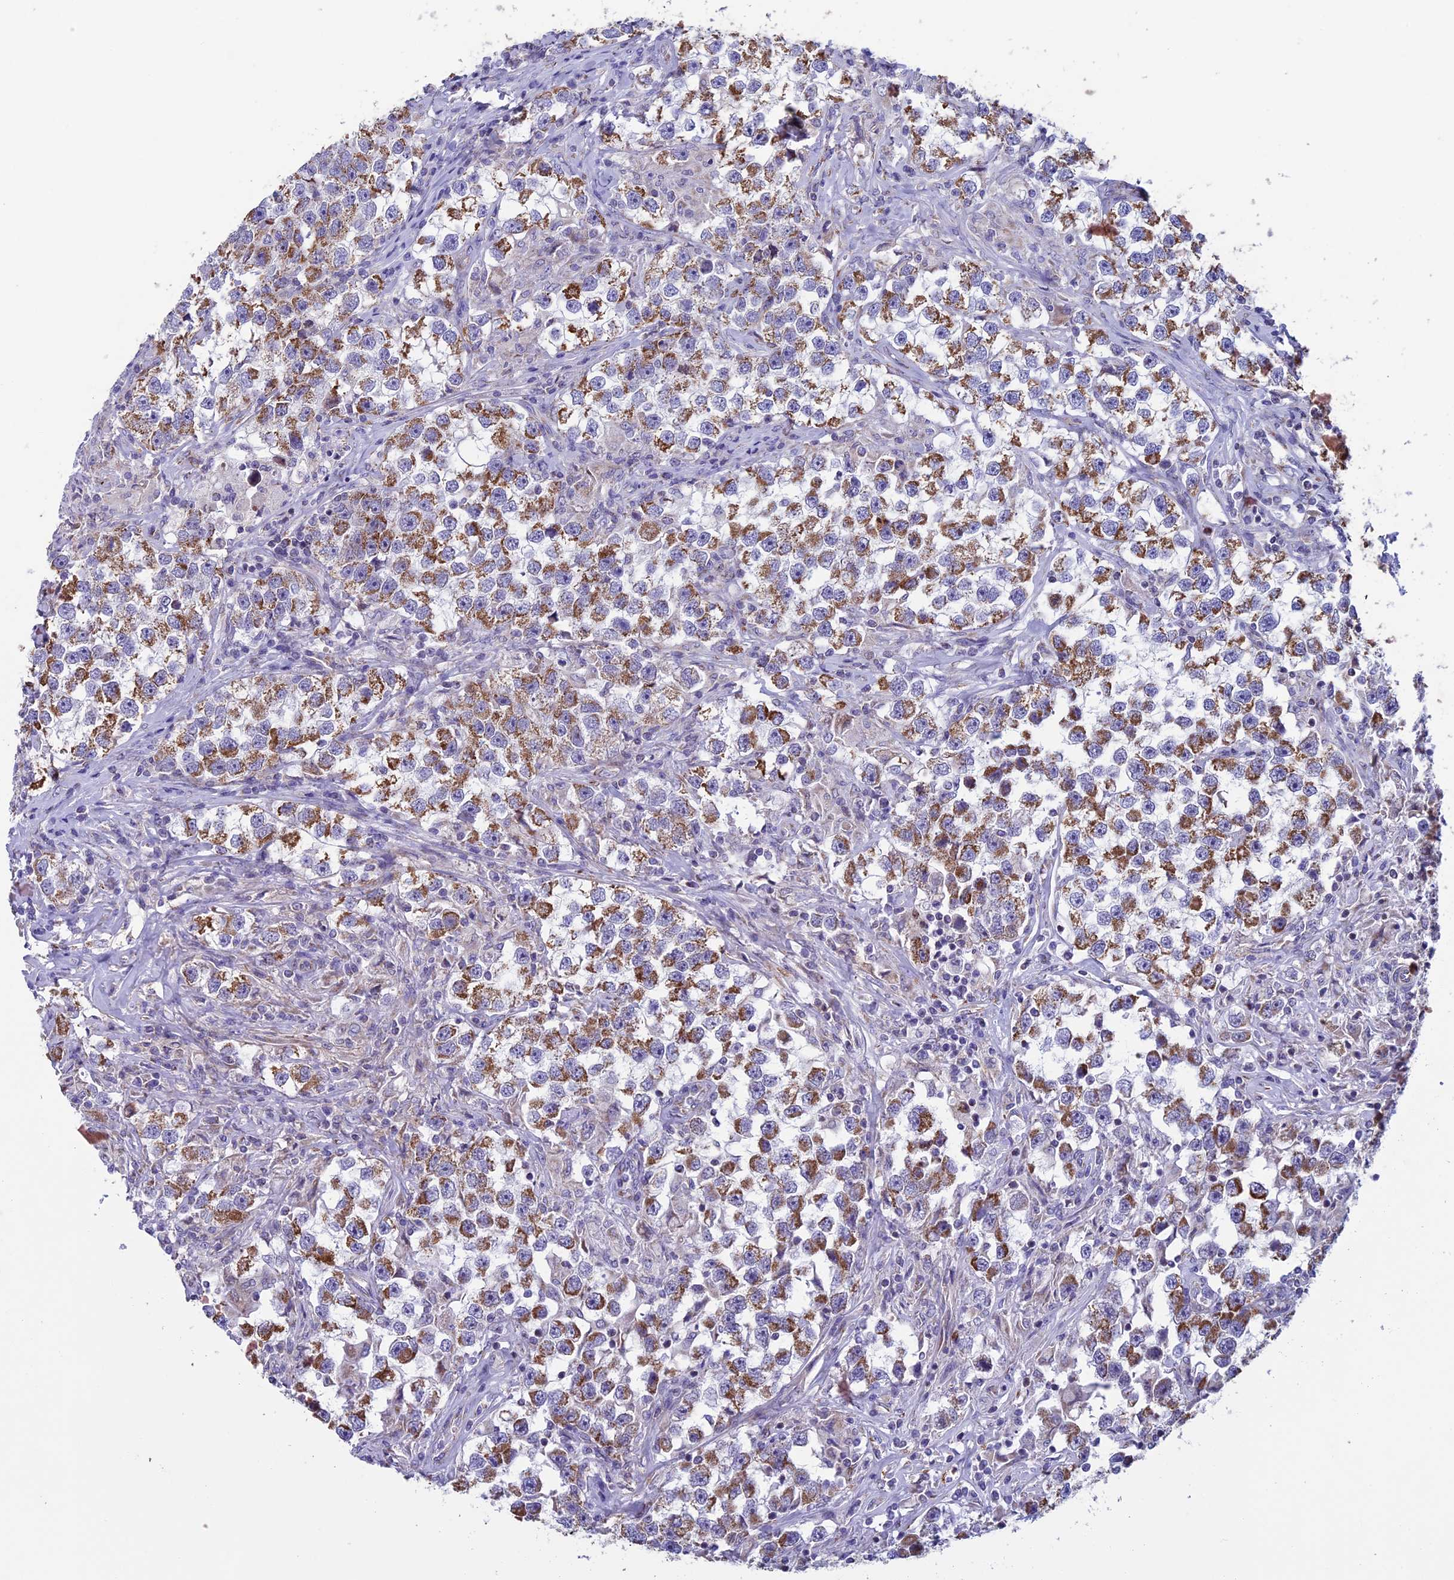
{"staining": {"intensity": "moderate", "quantity": ">75%", "location": "cytoplasmic/membranous"}, "tissue": "testis cancer", "cell_type": "Tumor cells", "image_type": "cancer", "snomed": [{"axis": "morphology", "description": "Seminoma, NOS"}, {"axis": "topography", "description": "Testis"}], "caption": "Testis cancer stained for a protein (brown) shows moderate cytoplasmic/membranous positive positivity in about >75% of tumor cells.", "gene": "MFSD12", "patient": {"sex": "male", "age": 46}}